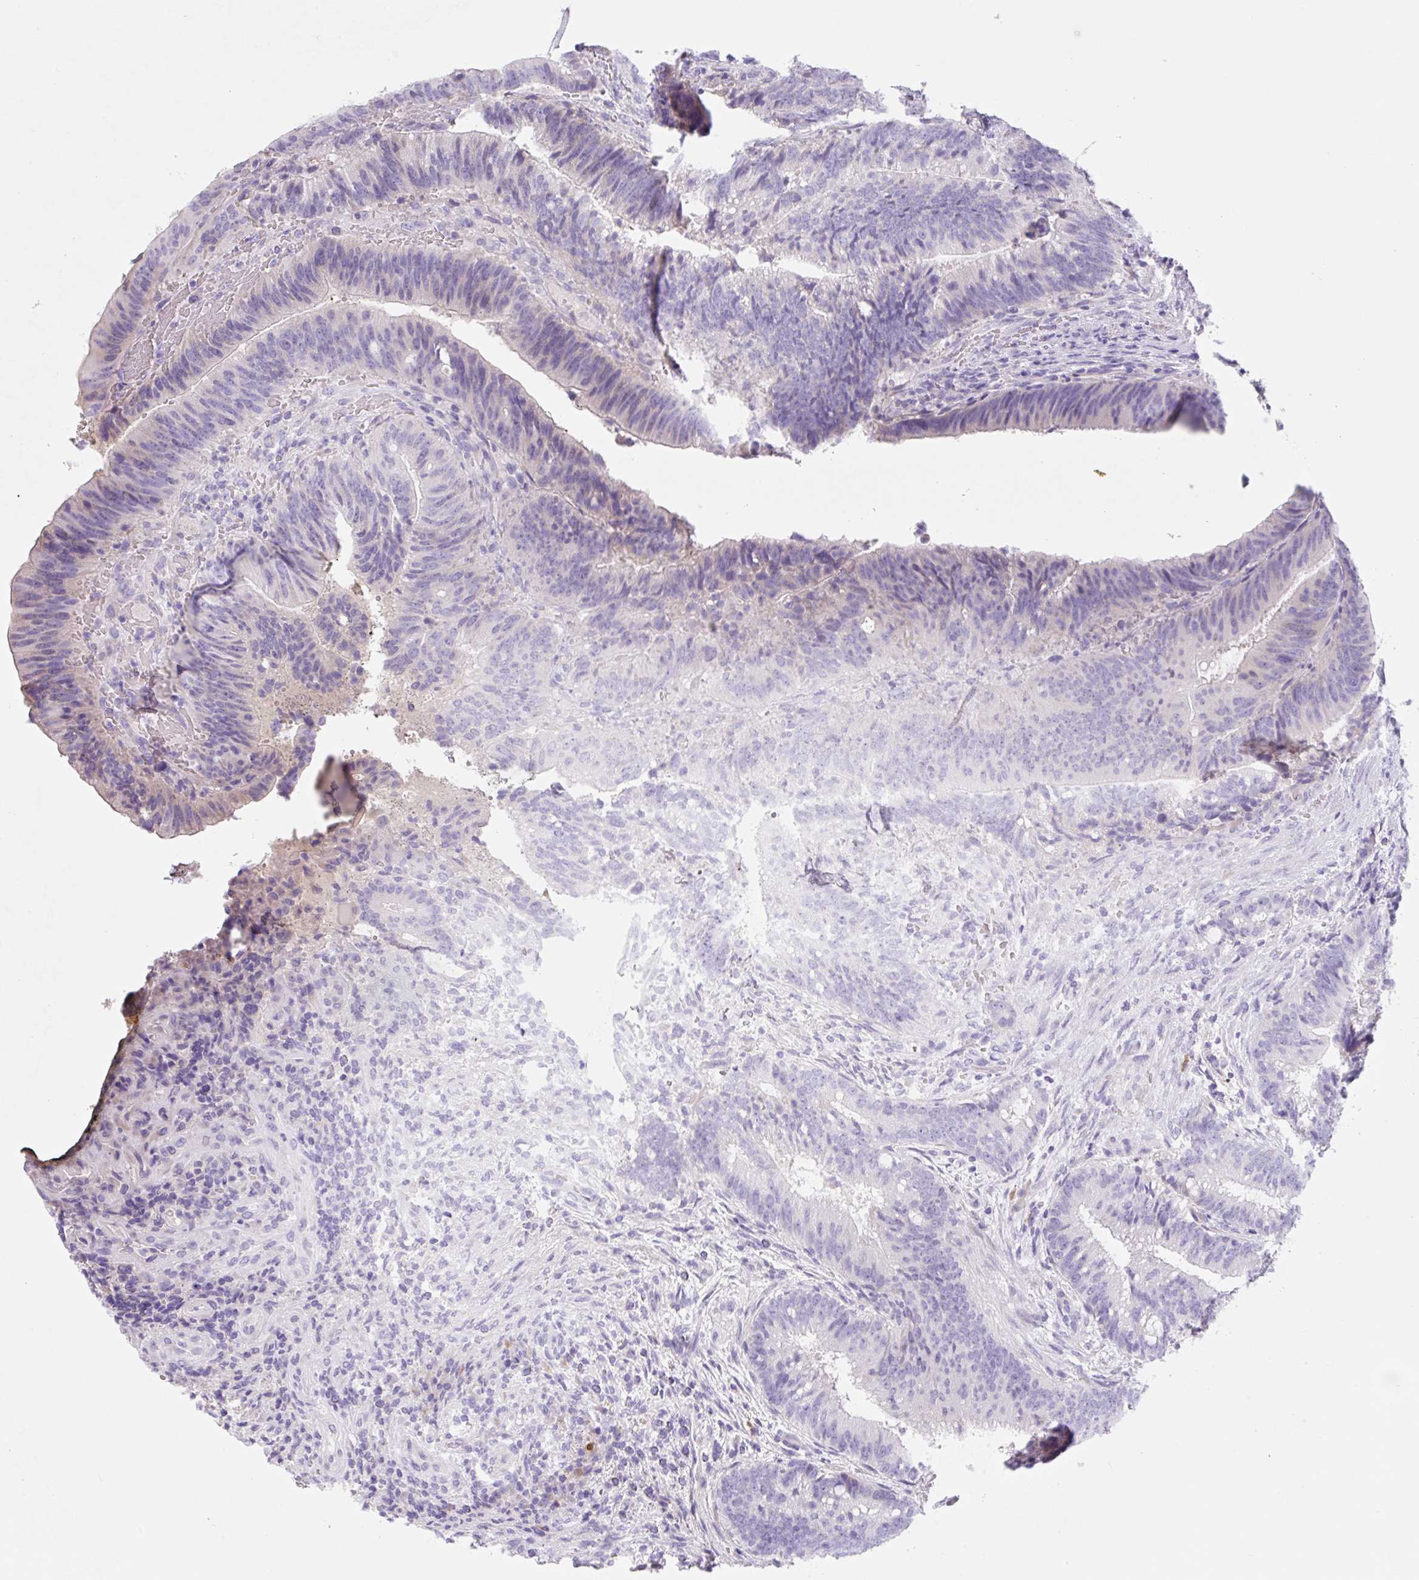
{"staining": {"intensity": "negative", "quantity": "none", "location": "none"}, "tissue": "colorectal cancer", "cell_type": "Tumor cells", "image_type": "cancer", "snomed": [{"axis": "morphology", "description": "Adenocarcinoma, NOS"}, {"axis": "topography", "description": "Colon"}], "caption": "Colorectal cancer (adenocarcinoma) stained for a protein using IHC exhibits no staining tumor cells.", "gene": "KLK8", "patient": {"sex": "female", "age": 43}}